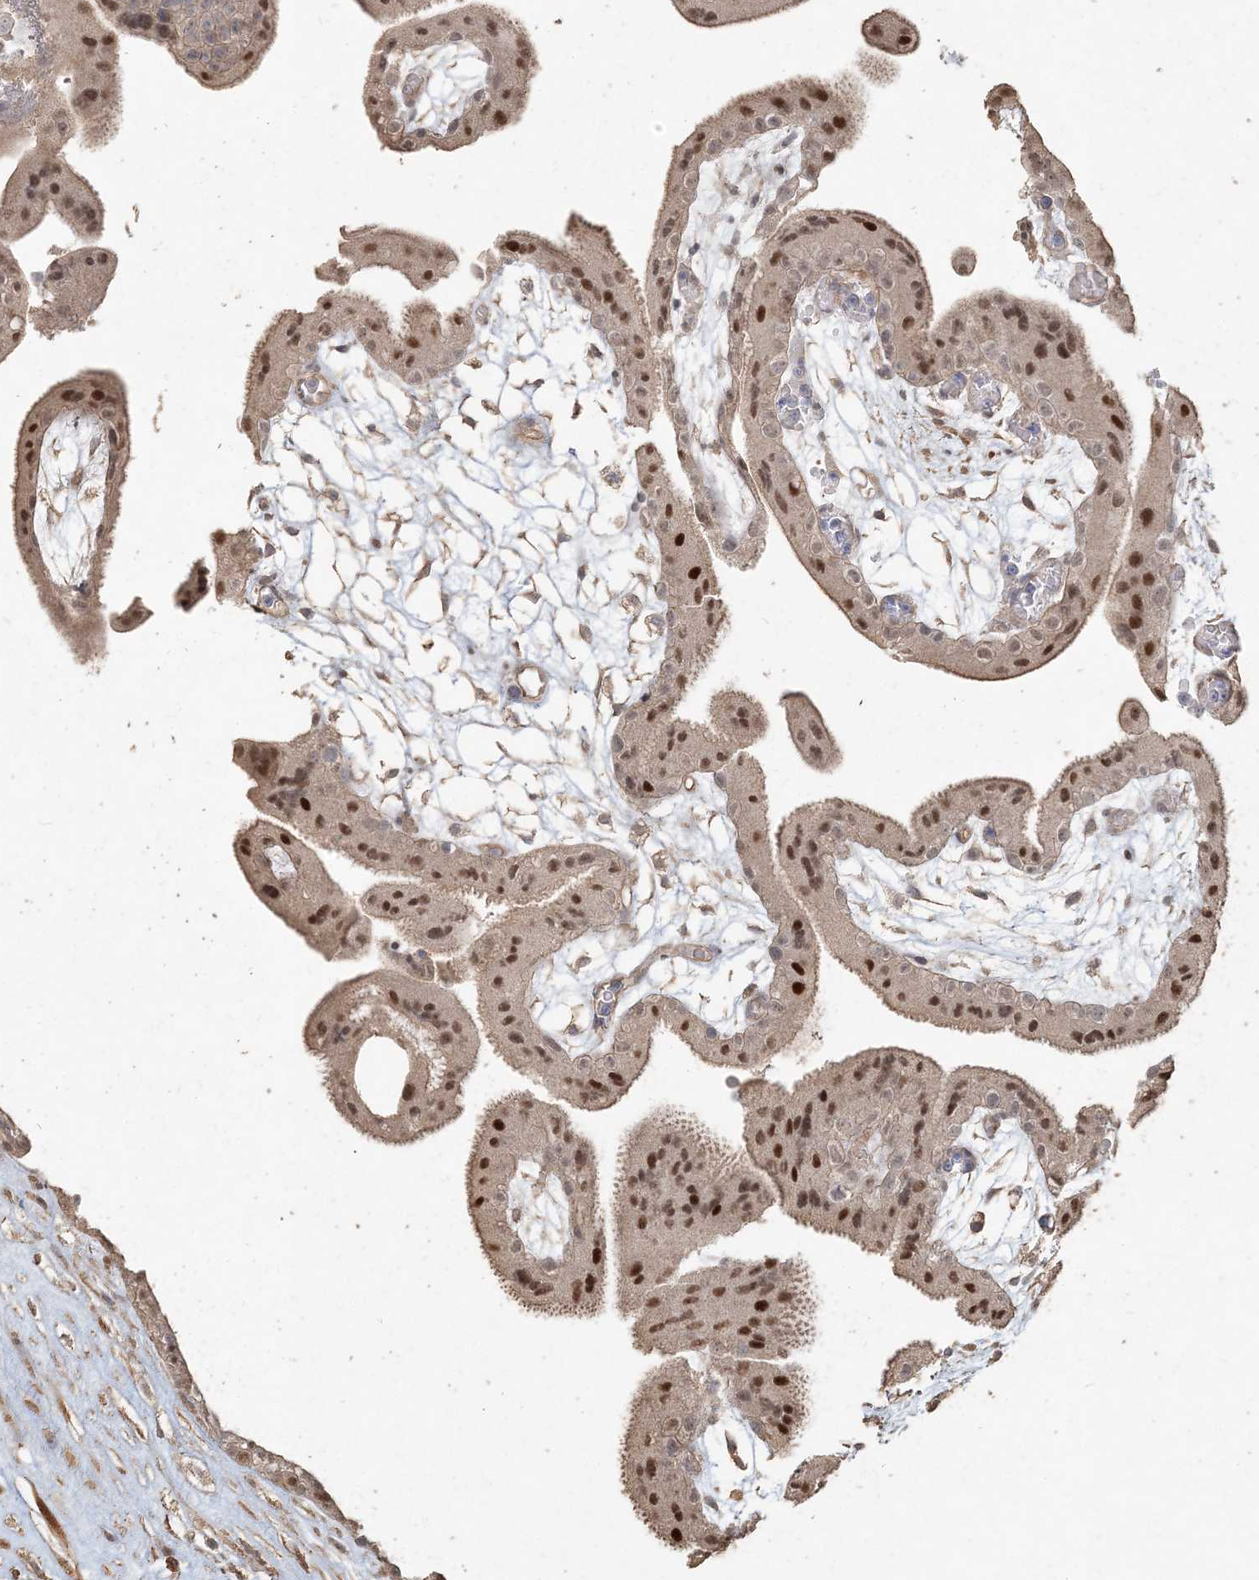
{"staining": {"intensity": "moderate", "quantity": ">75%", "location": "cytoplasmic/membranous"}, "tissue": "placenta", "cell_type": "Decidual cells", "image_type": "normal", "snomed": [{"axis": "morphology", "description": "Normal tissue, NOS"}, {"axis": "topography", "description": "Placenta"}], "caption": "Decidual cells demonstrate medium levels of moderate cytoplasmic/membranous expression in approximately >75% of cells in normal human placenta. (IHC, brightfield microscopy, high magnification).", "gene": "RNF145", "patient": {"sex": "female", "age": 18}}